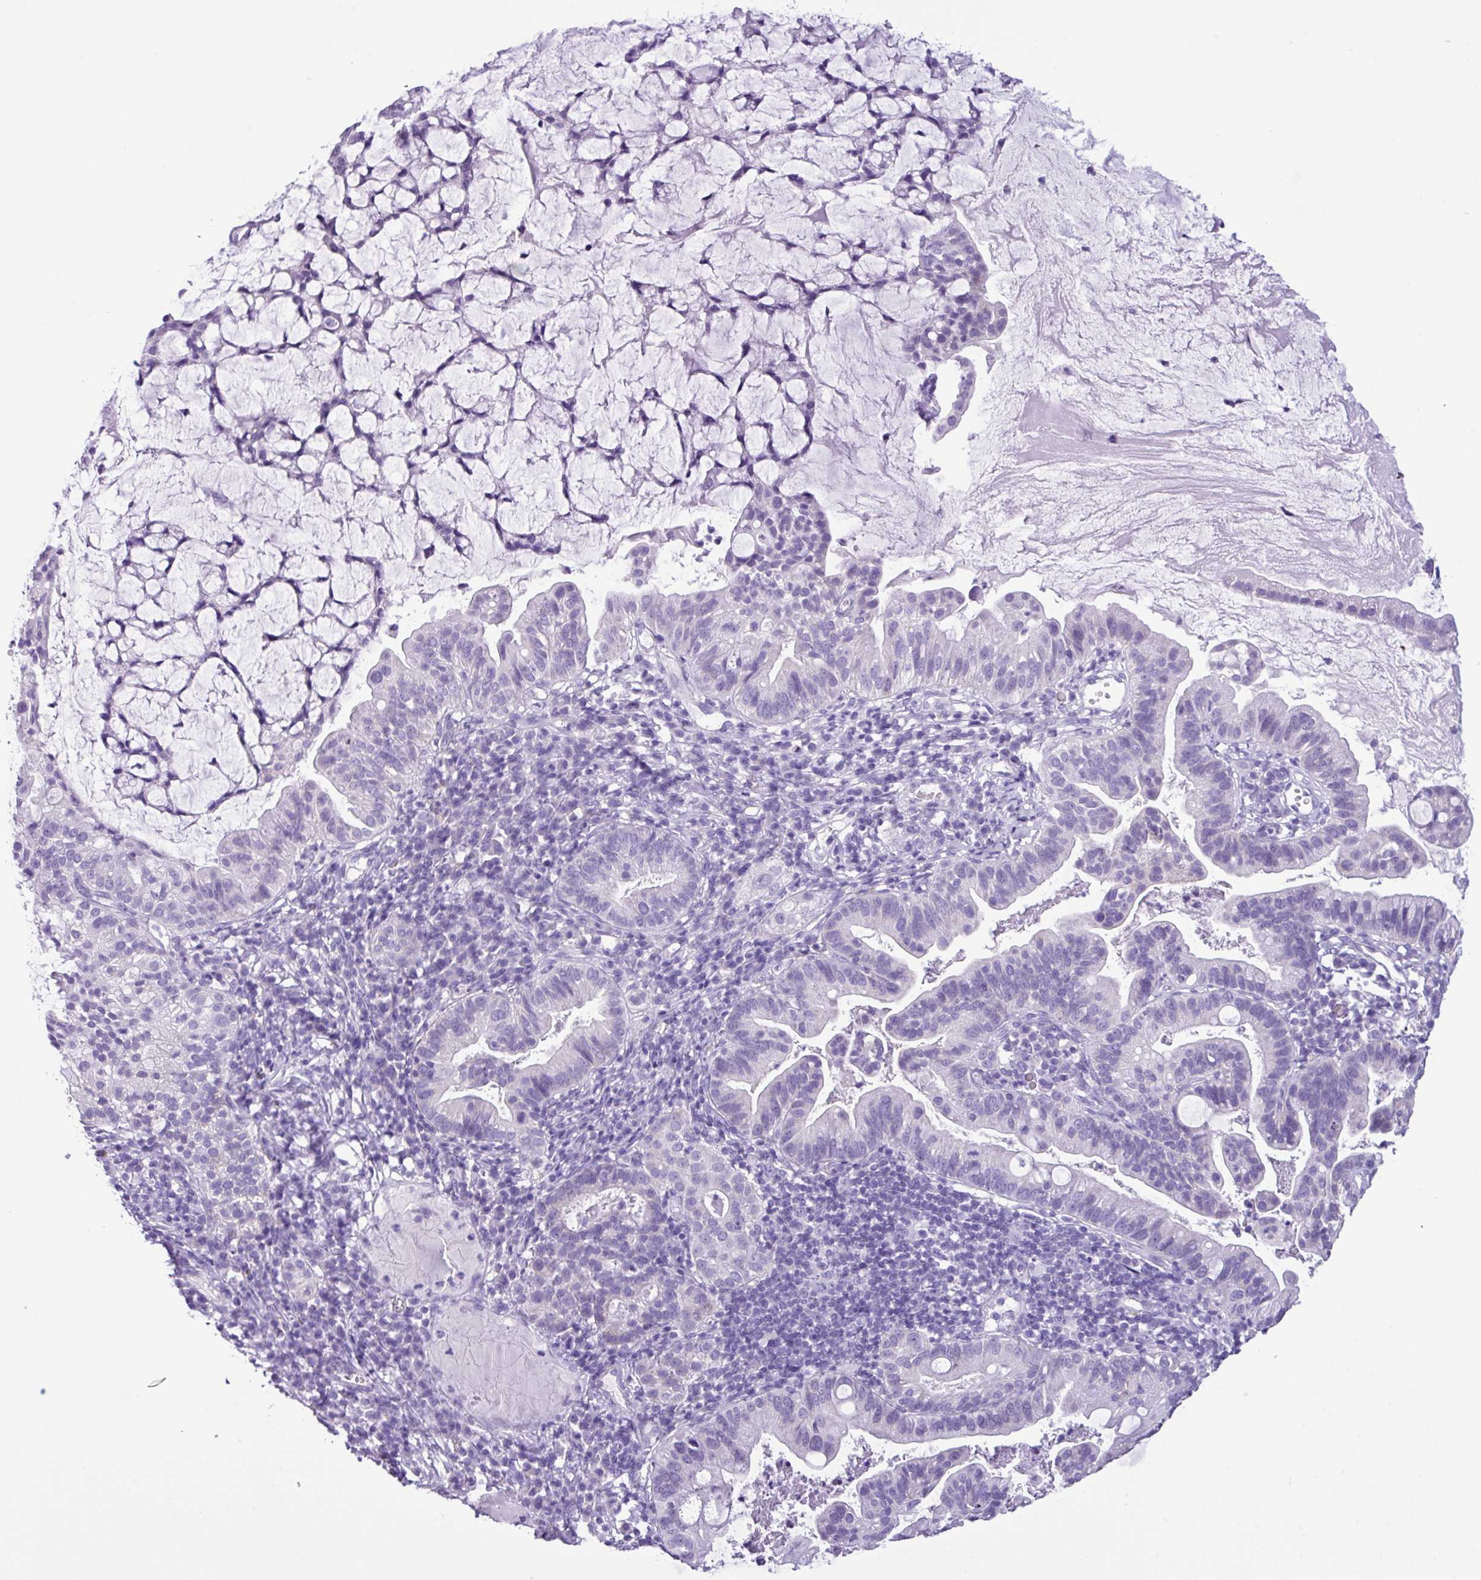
{"staining": {"intensity": "negative", "quantity": "none", "location": "none"}, "tissue": "cervical cancer", "cell_type": "Tumor cells", "image_type": "cancer", "snomed": [{"axis": "morphology", "description": "Adenocarcinoma, NOS"}, {"axis": "topography", "description": "Cervix"}], "caption": "Tumor cells show no significant positivity in cervical cancer. (Brightfield microscopy of DAB immunohistochemistry at high magnification).", "gene": "AGO3", "patient": {"sex": "female", "age": 41}}